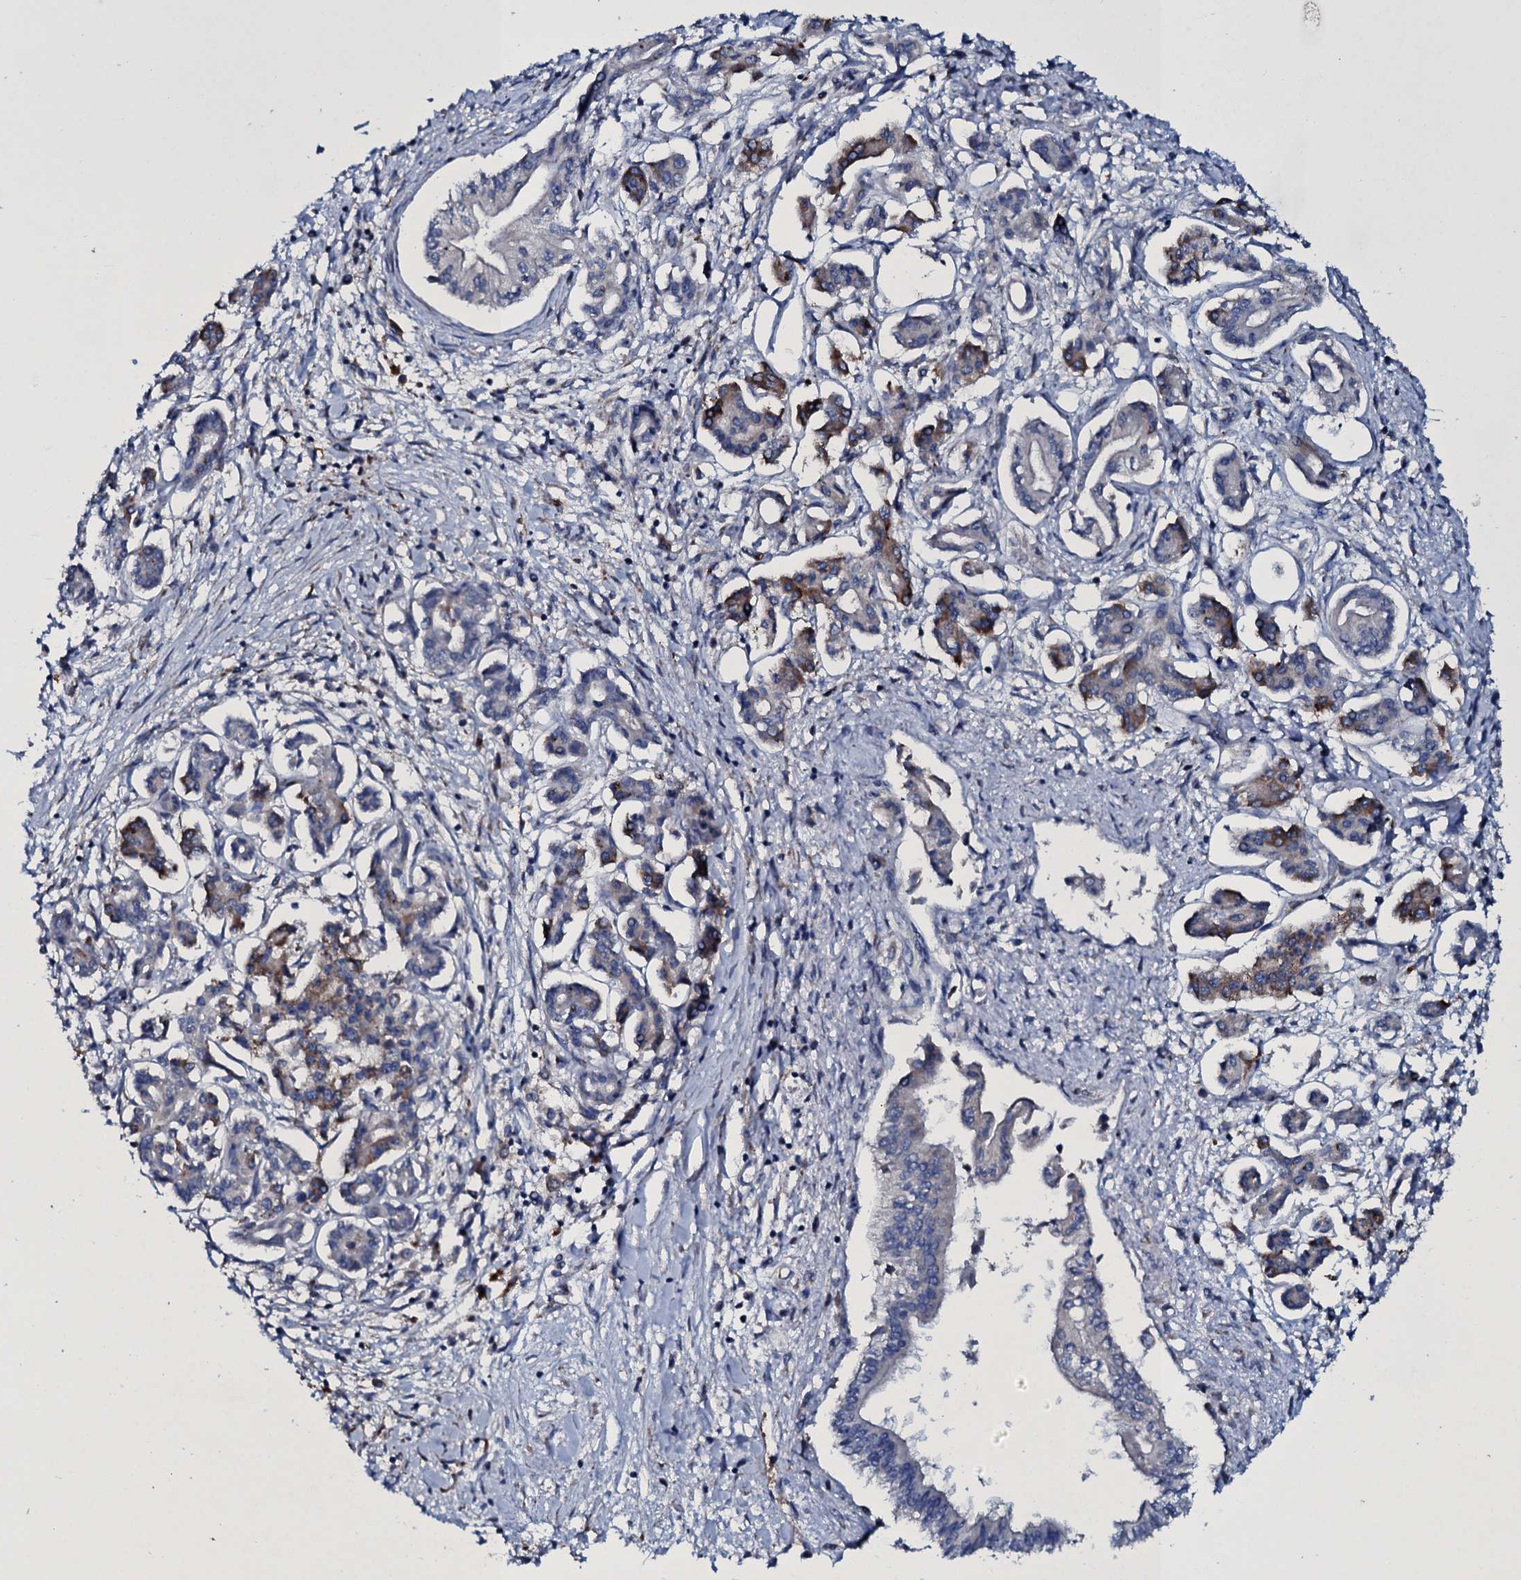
{"staining": {"intensity": "moderate", "quantity": "<25%", "location": "cytoplasmic/membranous"}, "tissue": "pancreatic cancer", "cell_type": "Tumor cells", "image_type": "cancer", "snomed": [{"axis": "morphology", "description": "Adenocarcinoma, NOS"}, {"axis": "topography", "description": "Pancreas"}], "caption": "High-power microscopy captured an immunohistochemistry photomicrograph of pancreatic cancer, revealing moderate cytoplasmic/membranous positivity in approximately <25% of tumor cells.", "gene": "TPGS2", "patient": {"sex": "female", "age": 50}}